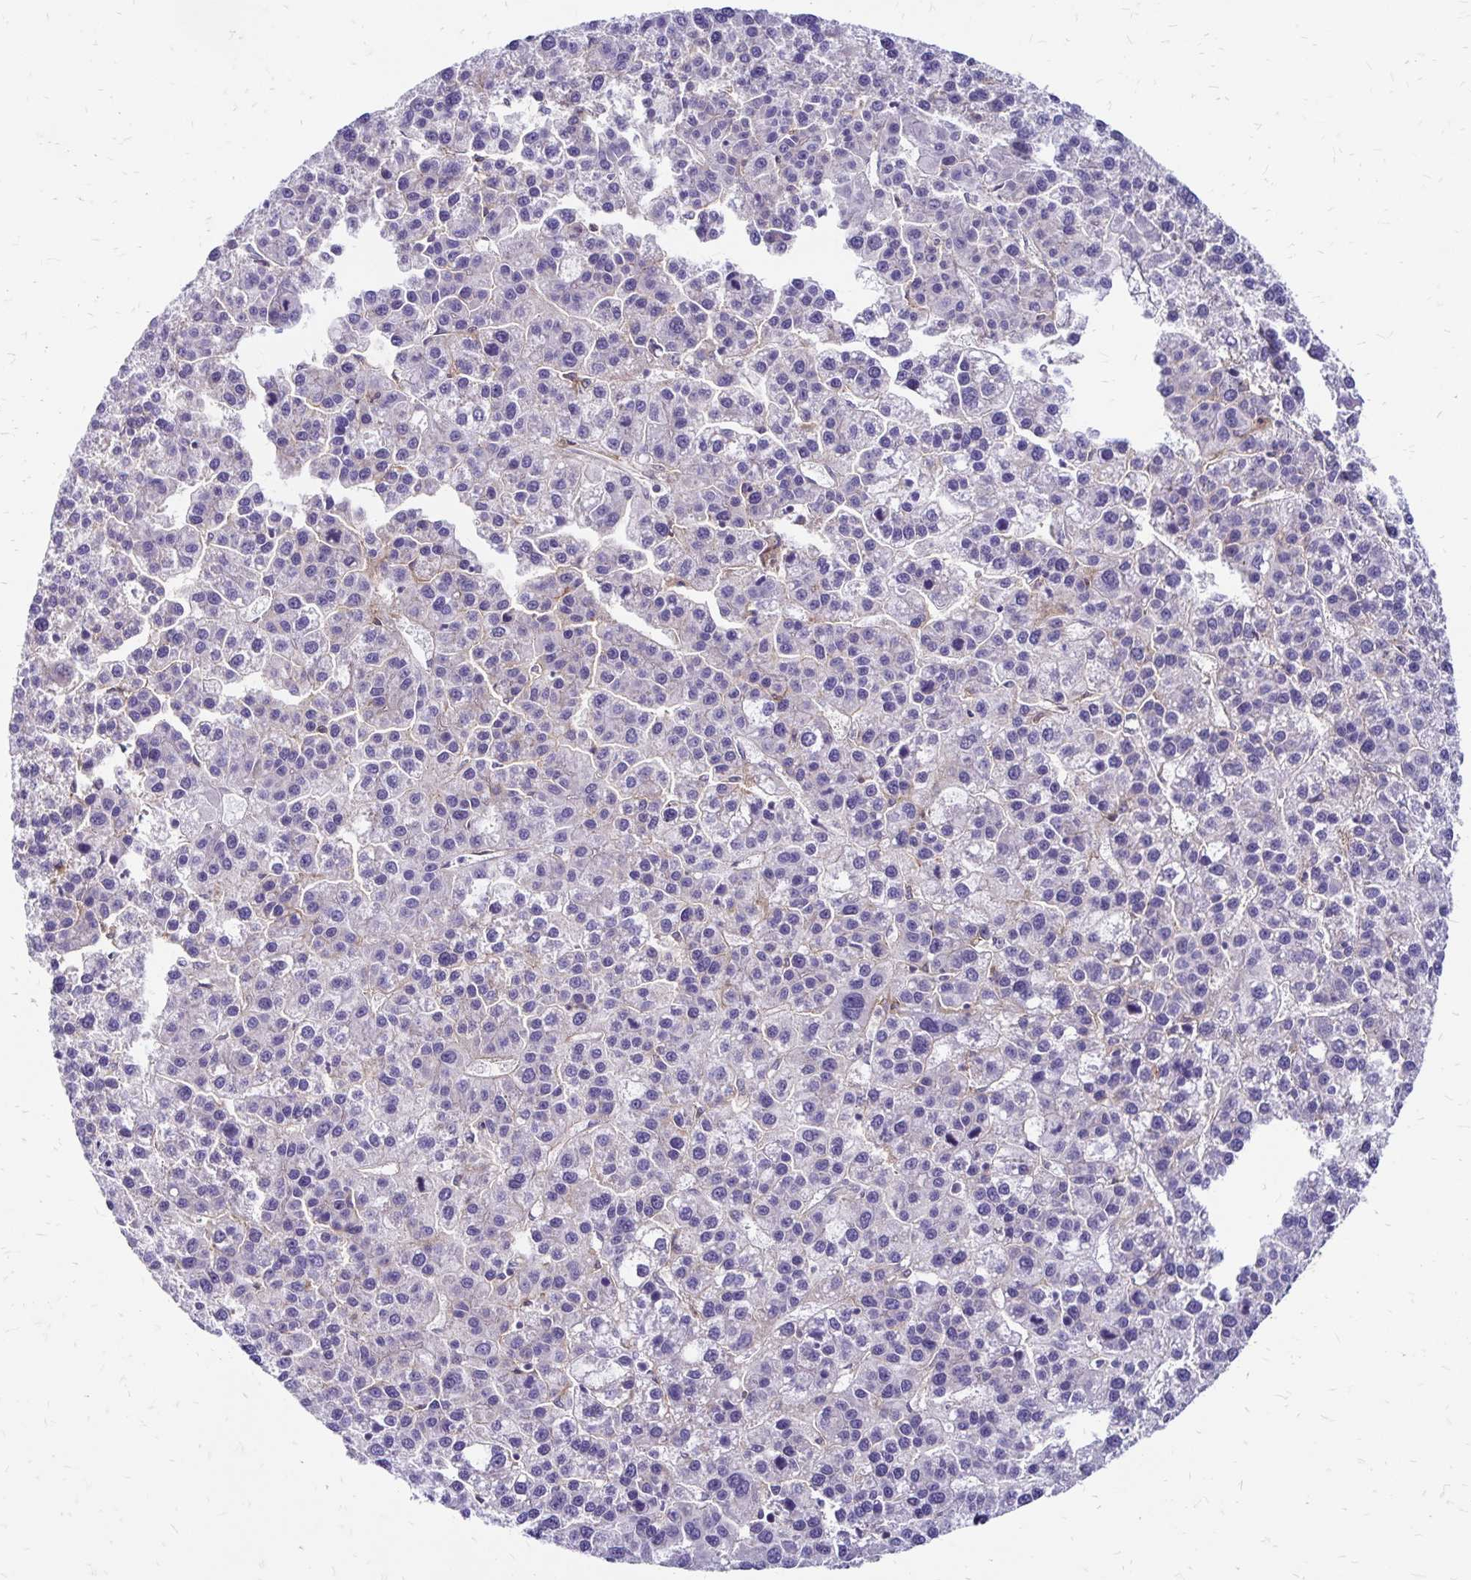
{"staining": {"intensity": "weak", "quantity": "<25%", "location": "cytoplasmic/membranous"}, "tissue": "liver cancer", "cell_type": "Tumor cells", "image_type": "cancer", "snomed": [{"axis": "morphology", "description": "Carcinoma, Hepatocellular, NOS"}, {"axis": "topography", "description": "Liver"}], "caption": "This is a micrograph of immunohistochemistry (IHC) staining of liver cancer, which shows no positivity in tumor cells.", "gene": "TNS3", "patient": {"sex": "female", "age": 58}}